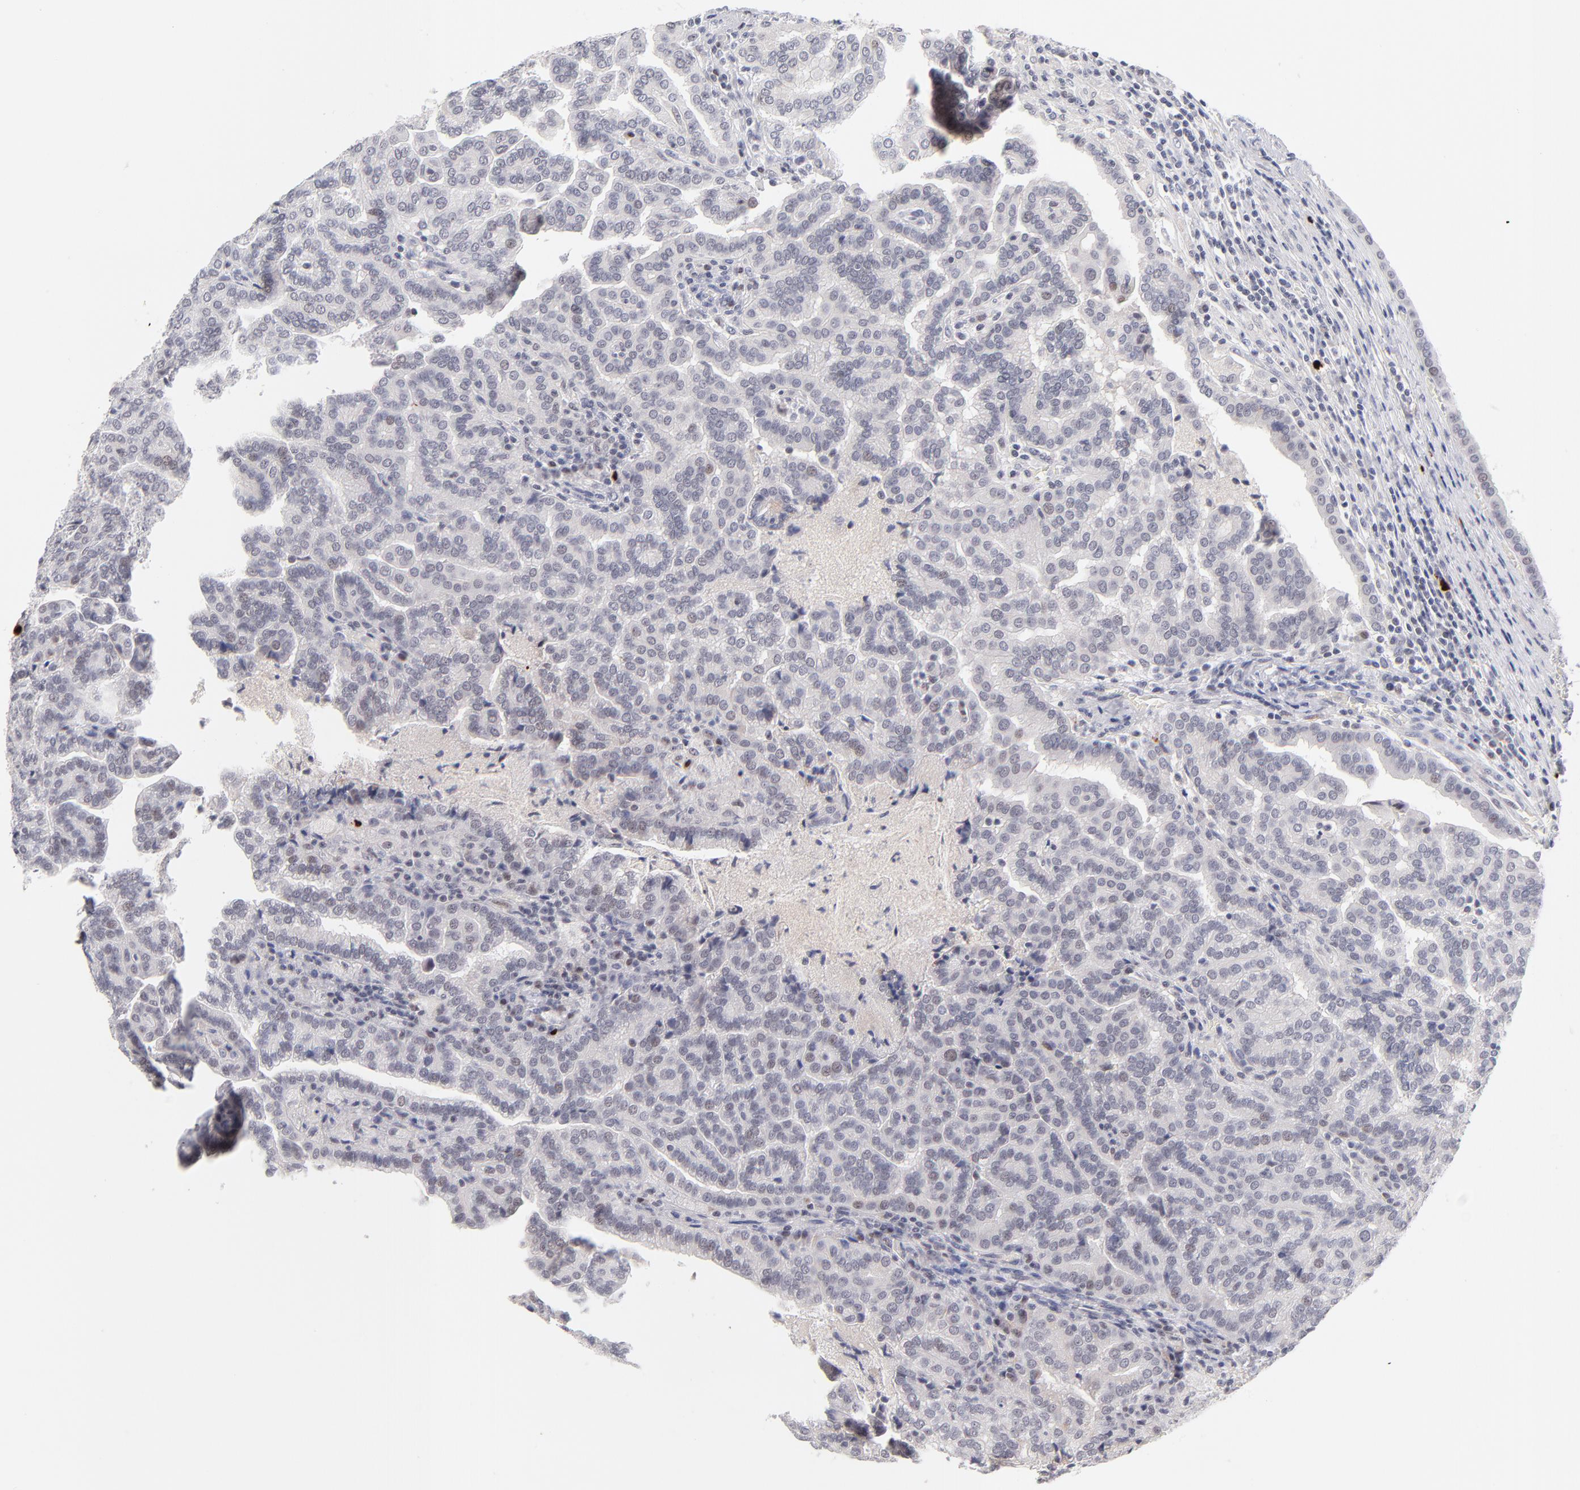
{"staining": {"intensity": "weak", "quantity": "<25%", "location": "nuclear"}, "tissue": "renal cancer", "cell_type": "Tumor cells", "image_type": "cancer", "snomed": [{"axis": "morphology", "description": "Adenocarcinoma, NOS"}, {"axis": "topography", "description": "Kidney"}], "caption": "Human renal adenocarcinoma stained for a protein using immunohistochemistry (IHC) exhibits no expression in tumor cells.", "gene": "PARP1", "patient": {"sex": "male", "age": 61}}